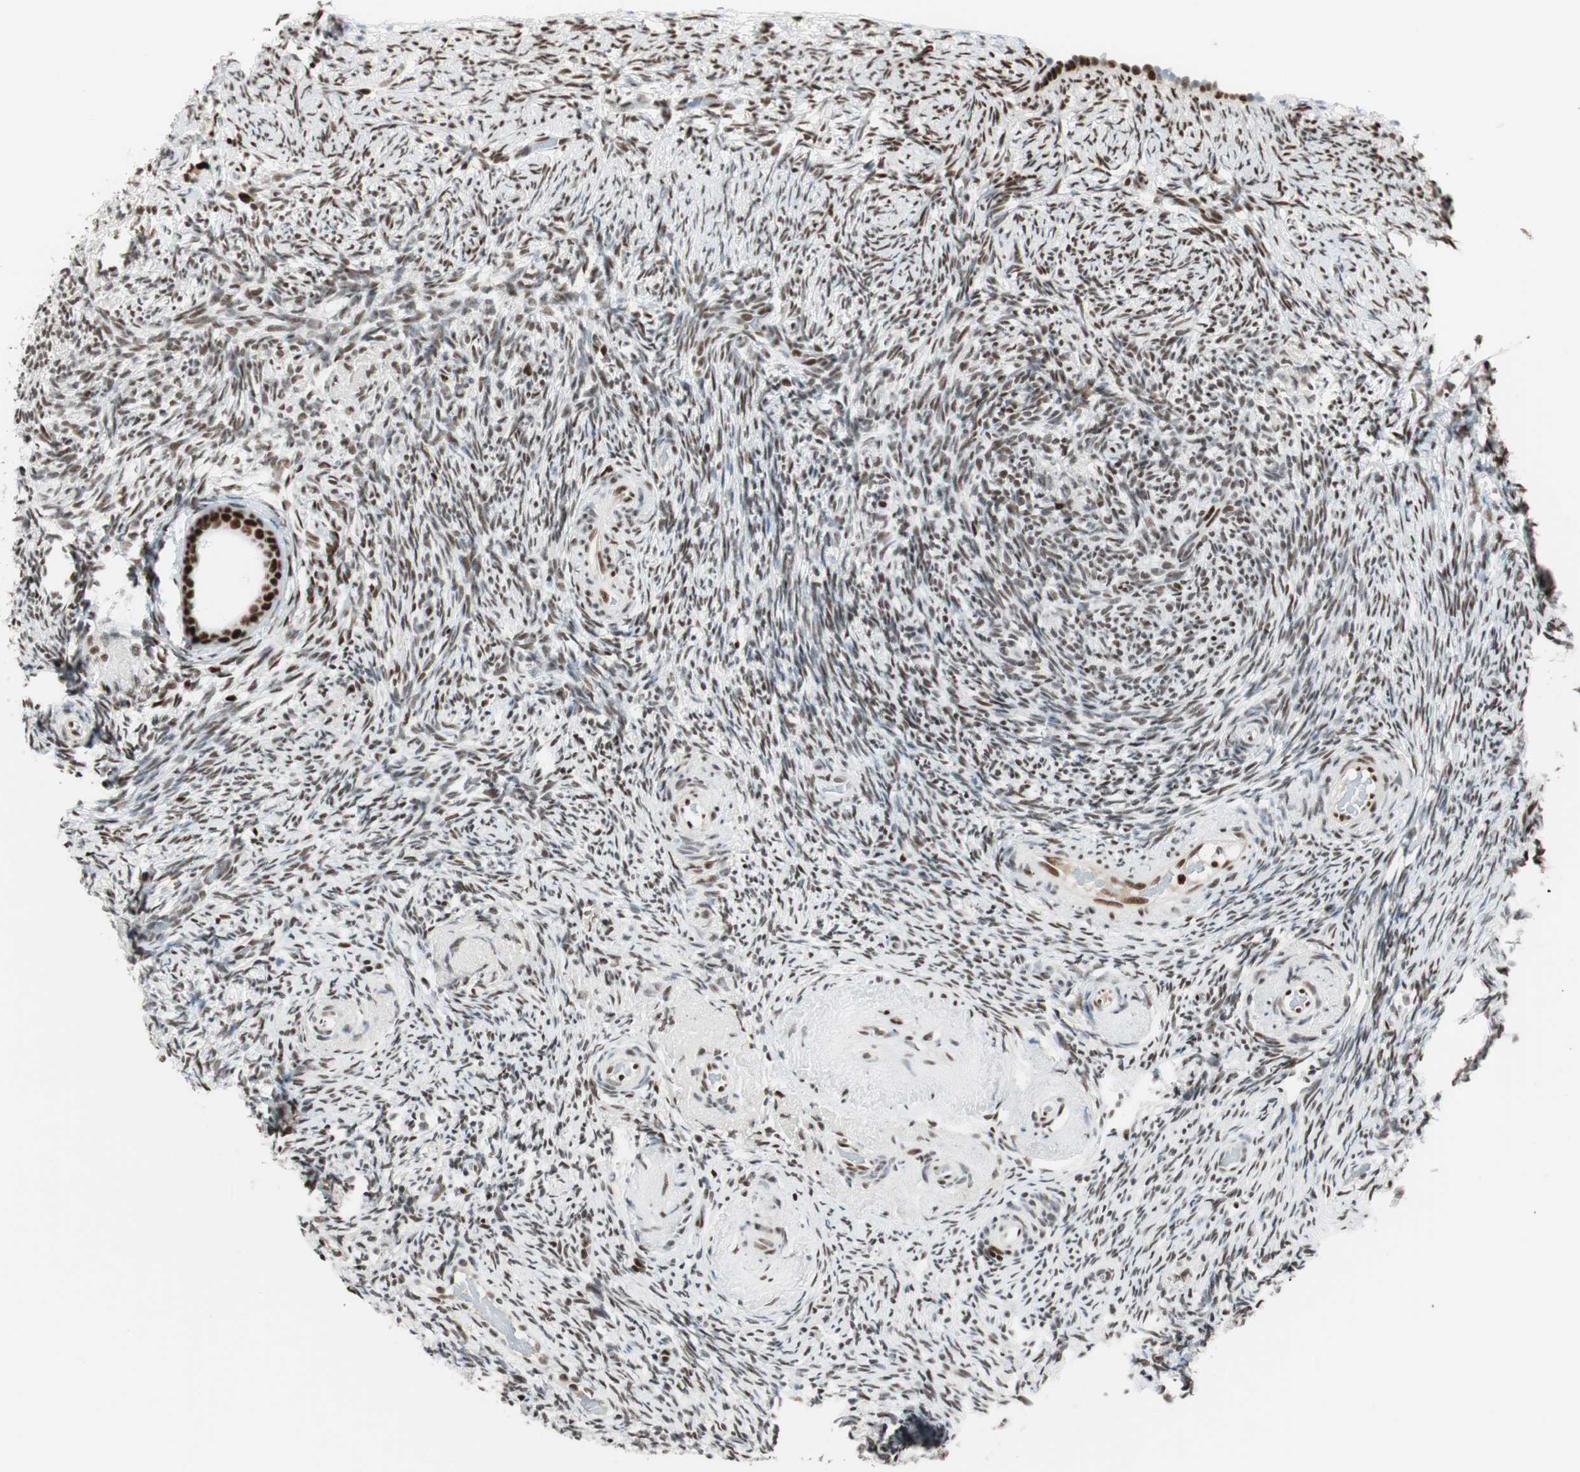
{"staining": {"intensity": "moderate", "quantity": ">75%", "location": "nuclear"}, "tissue": "ovary", "cell_type": "Ovarian stroma cells", "image_type": "normal", "snomed": [{"axis": "morphology", "description": "Normal tissue, NOS"}, {"axis": "topography", "description": "Ovary"}], "caption": "Ovary stained with IHC shows moderate nuclear staining in approximately >75% of ovarian stroma cells.", "gene": "PSME3", "patient": {"sex": "female", "age": 60}}